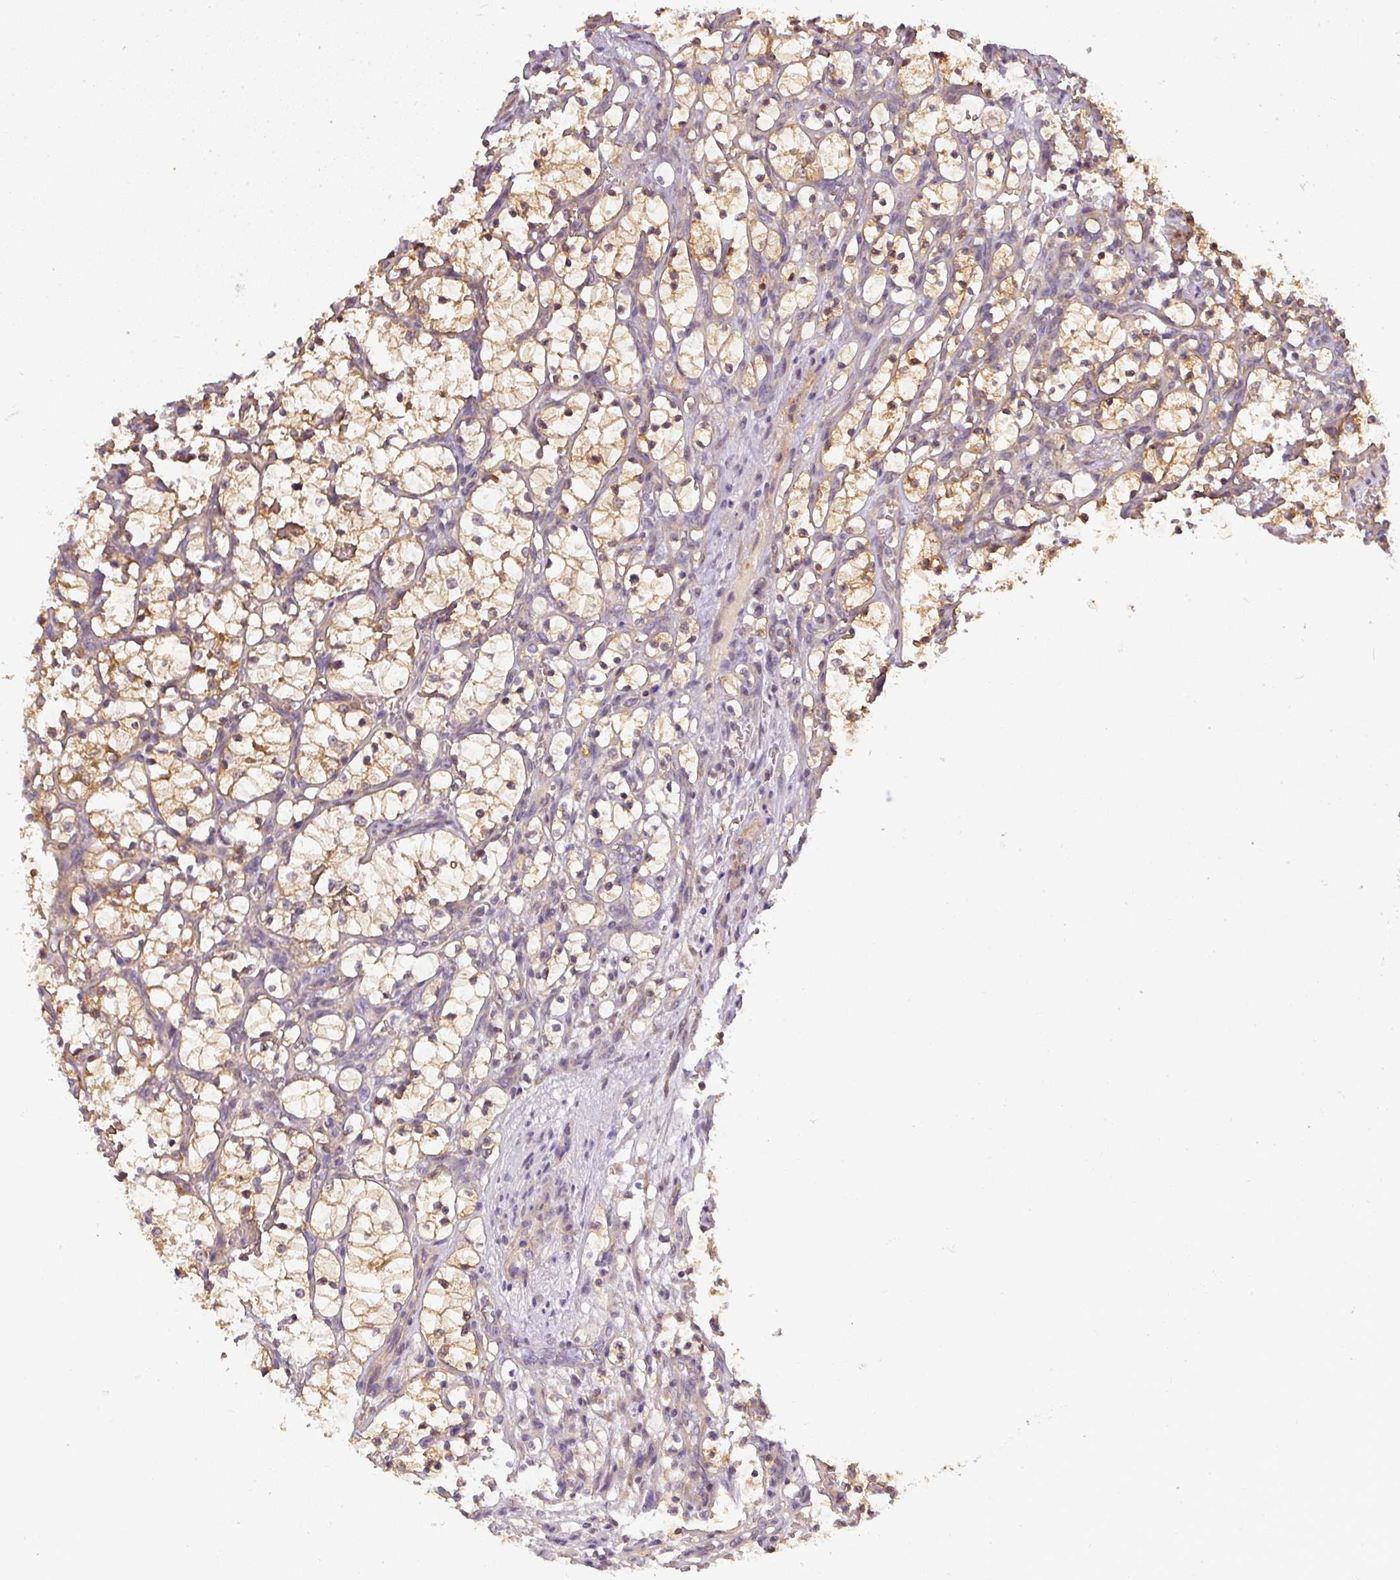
{"staining": {"intensity": "moderate", "quantity": ">75%", "location": "cytoplasmic/membranous"}, "tissue": "renal cancer", "cell_type": "Tumor cells", "image_type": "cancer", "snomed": [{"axis": "morphology", "description": "Adenocarcinoma, NOS"}, {"axis": "topography", "description": "Kidney"}], "caption": "The immunohistochemical stain highlights moderate cytoplasmic/membranous expression in tumor cells of adenocarcinoma (renal) tissue.", "gene": "ADH5", "patient": {"sex": "female", "age": 69}}